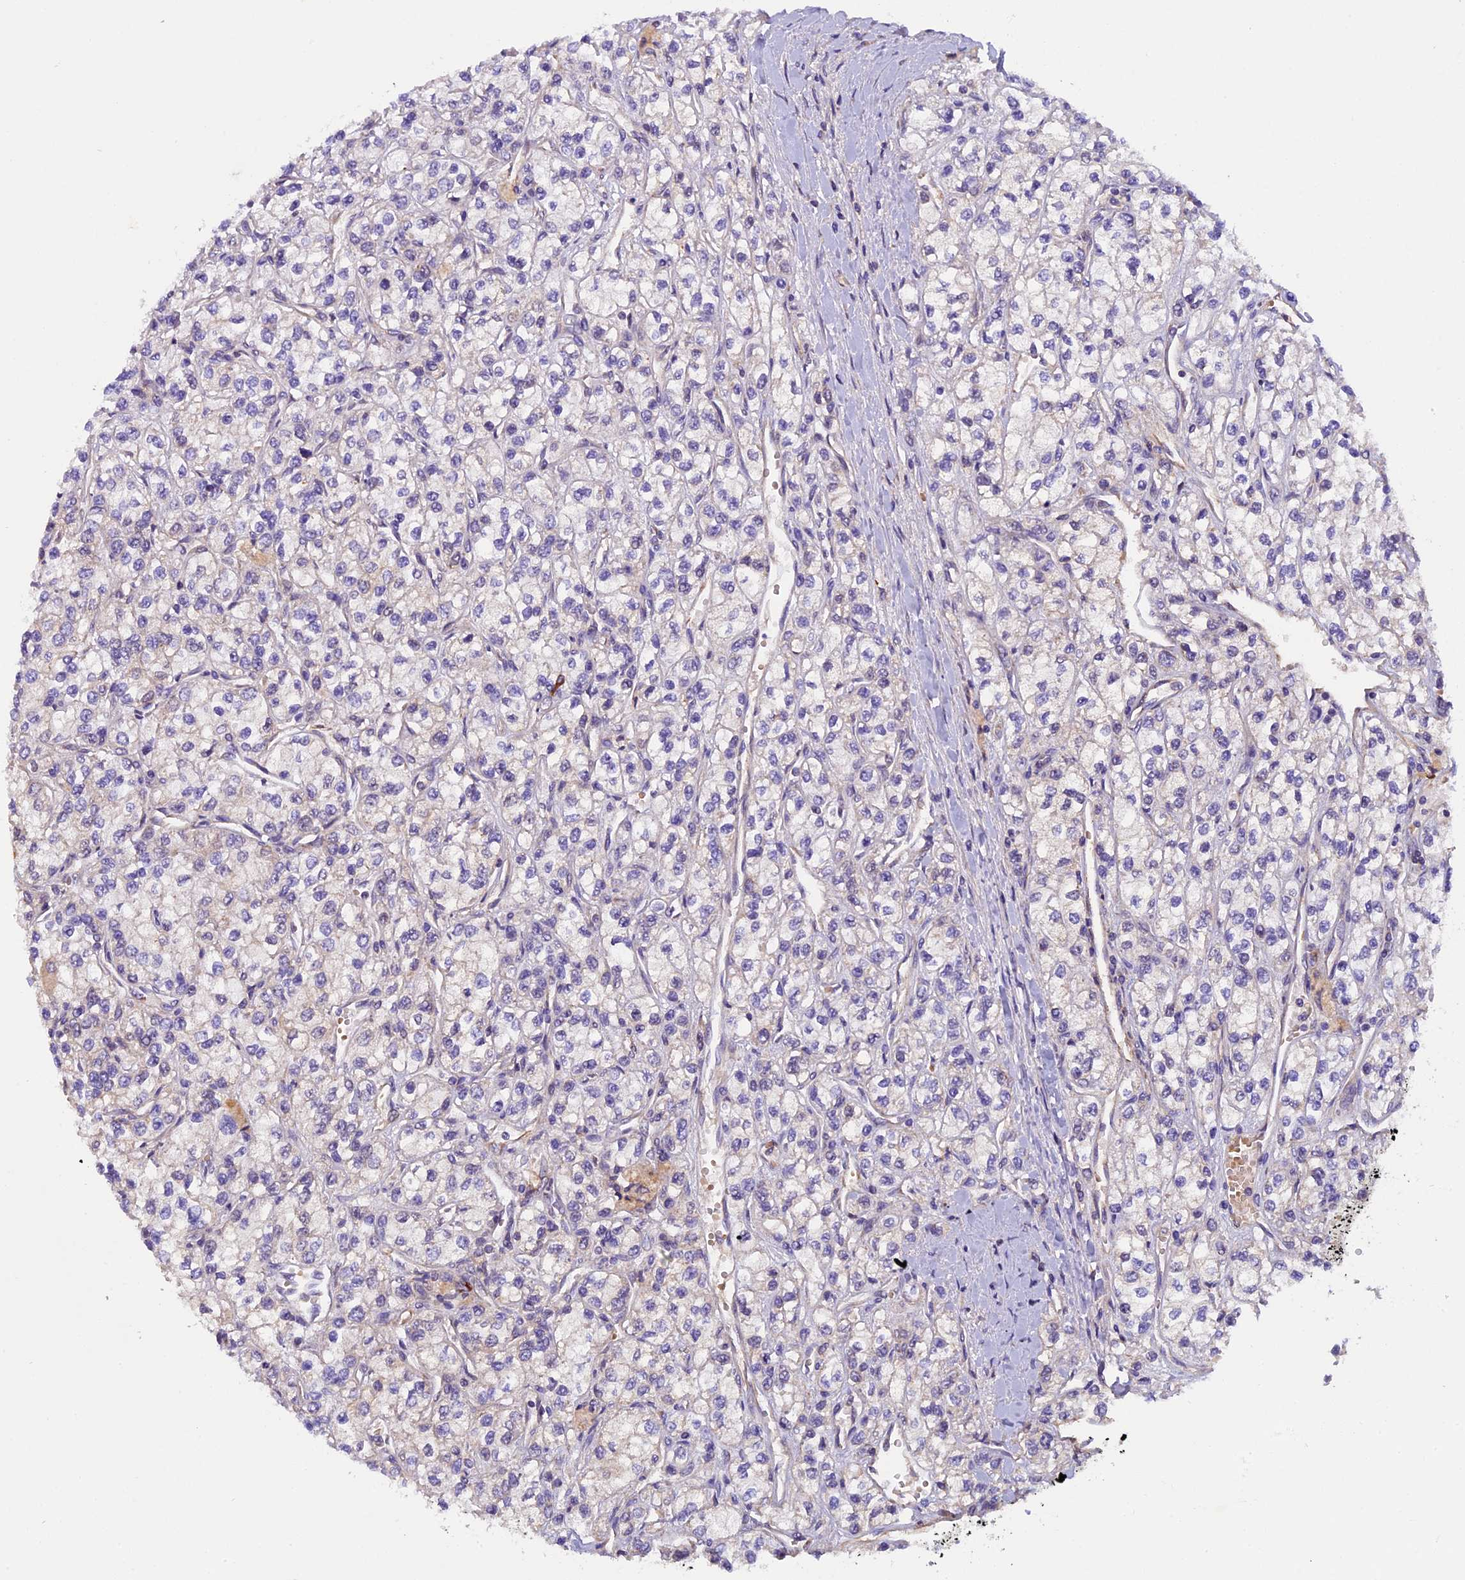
{"staining": {"intensity": "negative", "quantity": "none", "location": "none"}, "tissue": "renal cancer", "cell_type": "Tumor cells", "image_type": "cancer", "snomed": [{"axis": "morphology", "description": "Adenocarcinoma, NOS"}, {"axis": "topography", "description": "Kidney"}], "caption": "IHC image of neoplastic tissue: renal cancer stained with DAB reveals no significant protein staining in tumor cells.", "gene": "FRY", "patient": {"sex": "male", "age": 80}}